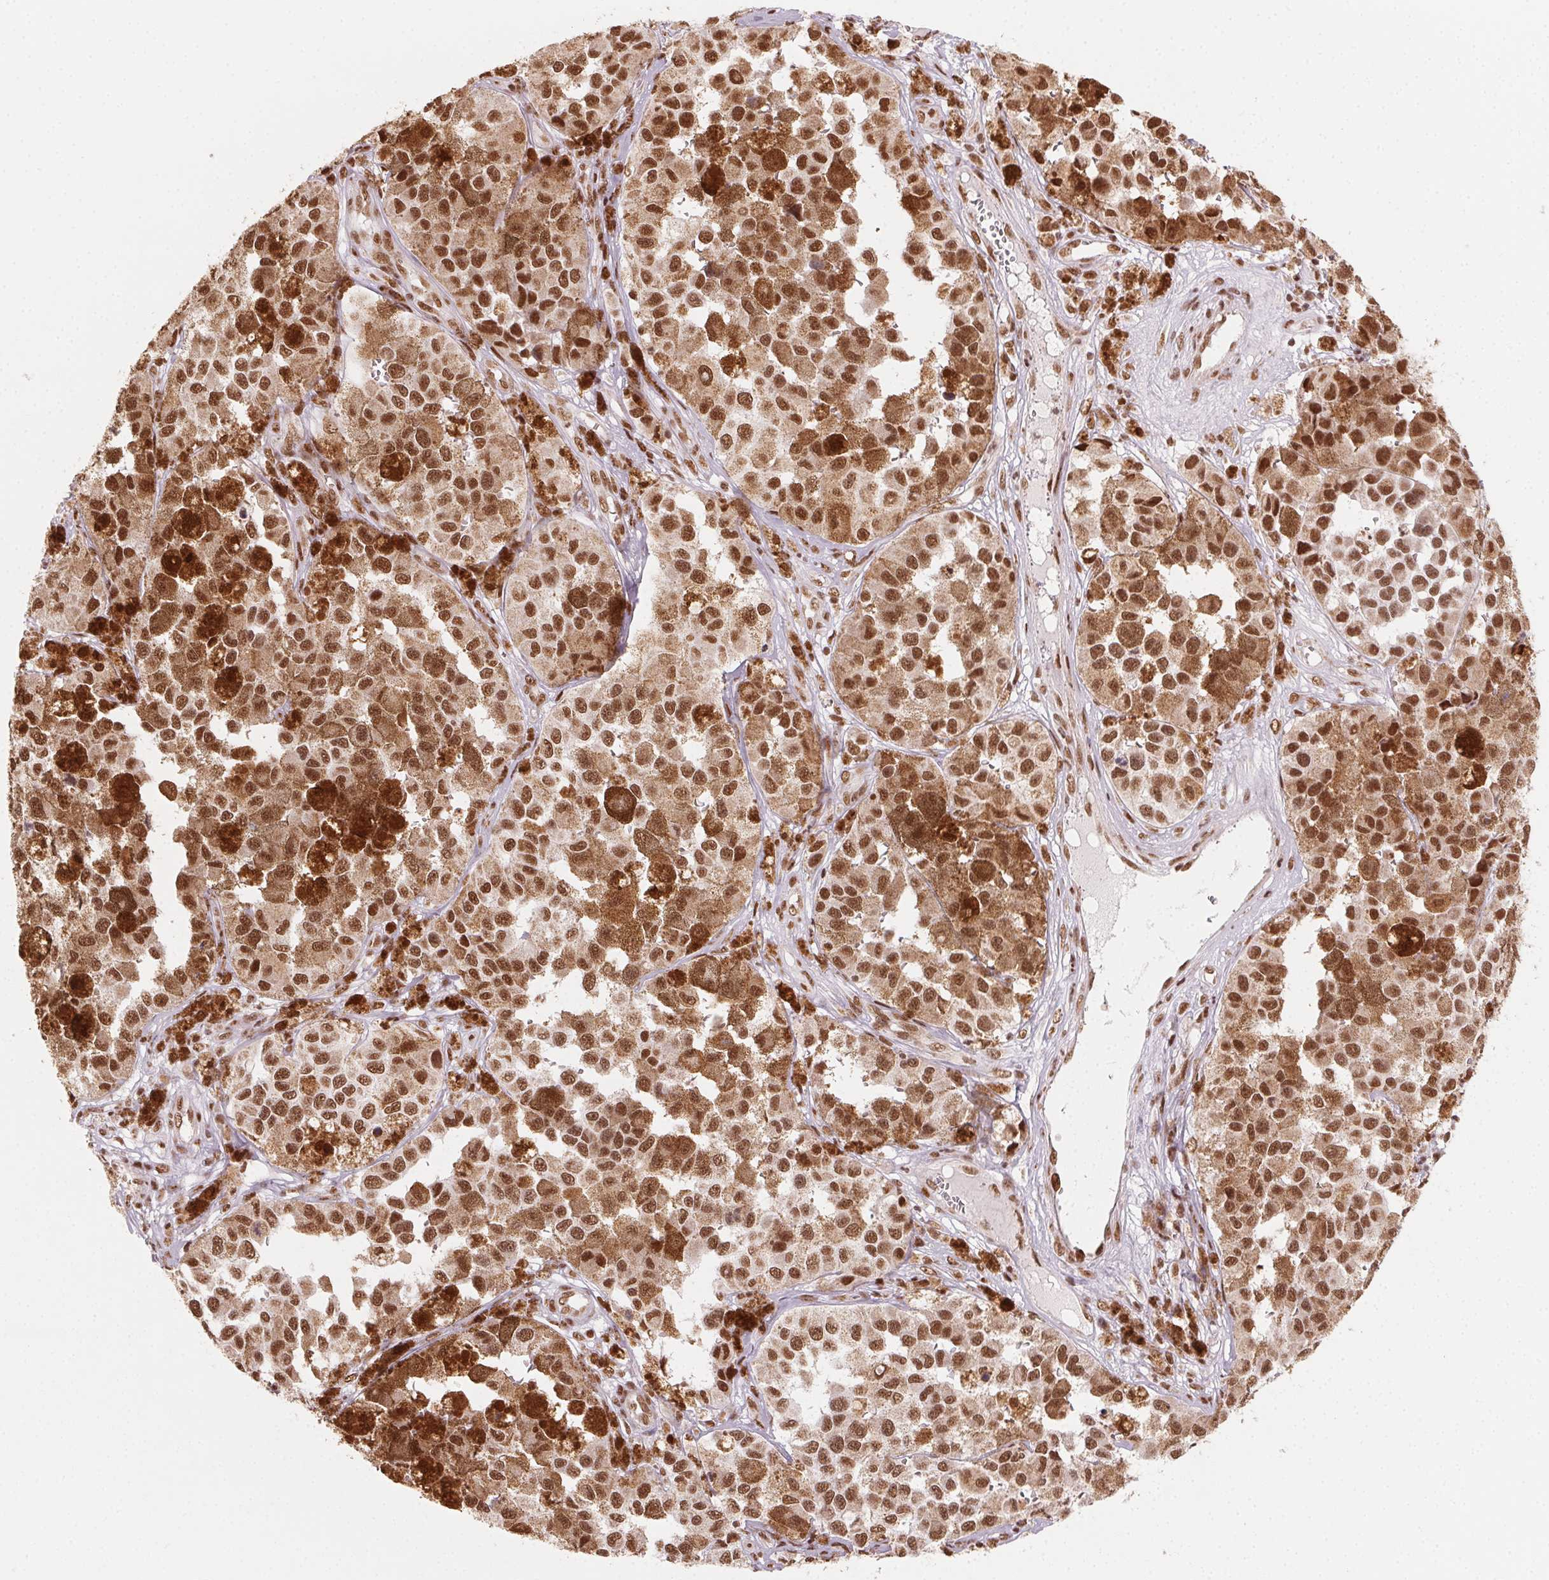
{"staining": {"intensity": "strong", "quantity": ">75%", "location": "cytoplasmic/membranous,nuclear"}, "tissue": "melanoma", "cell_type": "Tumor cells", "image_type": "cancer", "snomed": [{"axis": "morphology", "description": "Malignant melanoma, NOS"}, {"axis": "topography", "description": "Skin"}], "caption": "High-magnification brightfield microscopy of malignant melanoma stained with DAB (3,3'-diaminobenzidine) (brown) and counterstained with hematoxylin (blue). tumor cells exhibit strong cytoplasmic/membranous and nuclear expression is seen in about>75% of cells.", "gene": "TOPORS", "patient": {"sex": "female", "age": 58}}